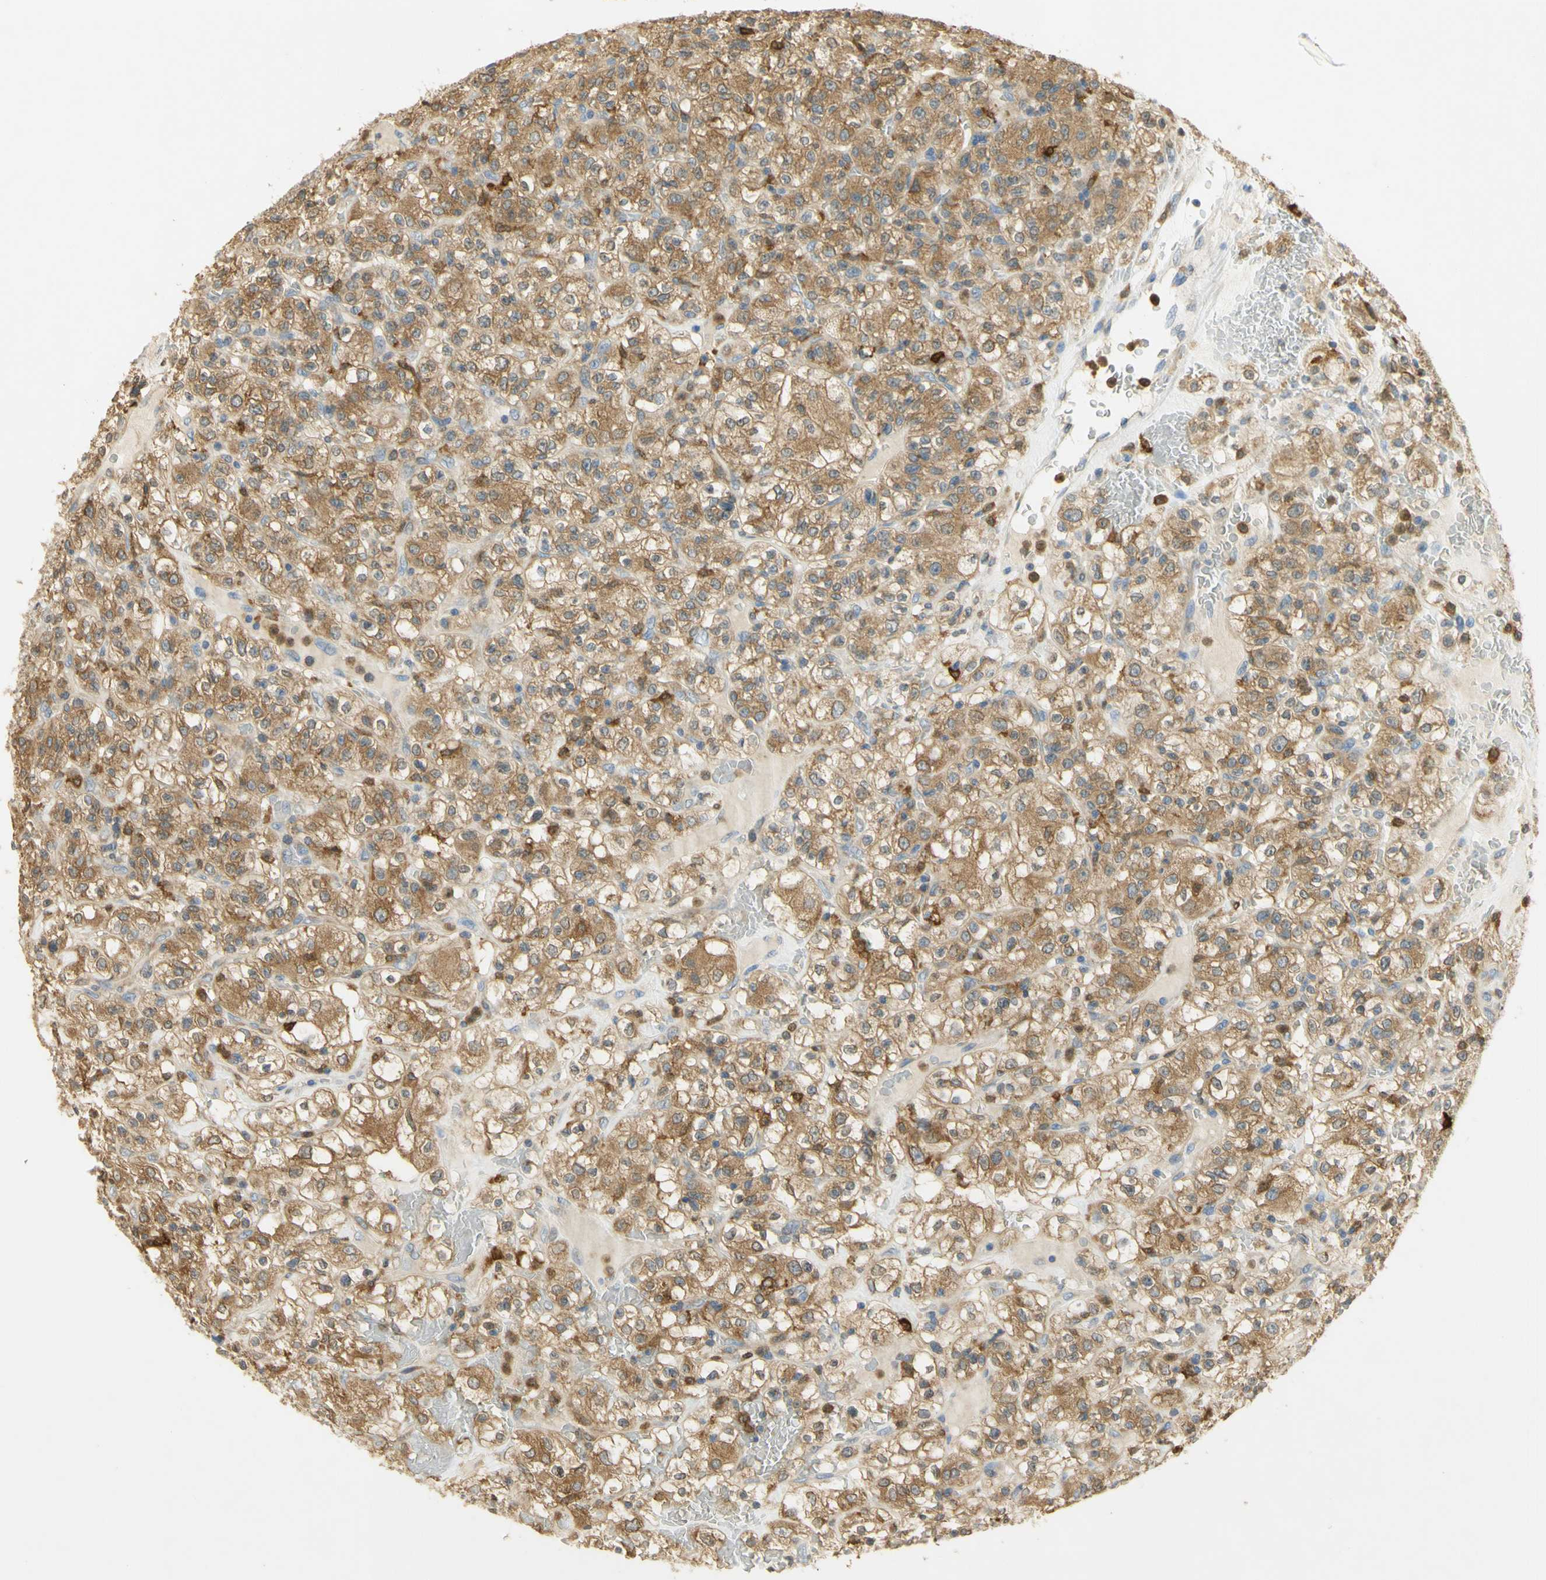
{"staining": {"intensity": "moderate", "quantity": ">75%", "location": "cytoplasmic/membranous"}, "tissue": "renal cancer", "cell_type": "Tumor cells", "image_type": "cancer", "snomed": [{"axis": "morphology", "description": "Normal tissue, NOS"}, {"axis": "morphology", "description": "Adenocarcinoma, NOS"}, {"axis": "topography", "description": "Kidney"}], "caption": "IHC (DAB) staining of human renal cancer (adenocarcinoma) demonstrates moderate cytoplasmic/membranous protein positivity in approximately >75% of tumor cells.", "gene": "PAK1", "patient": {"sex": "female", "age": 72}}